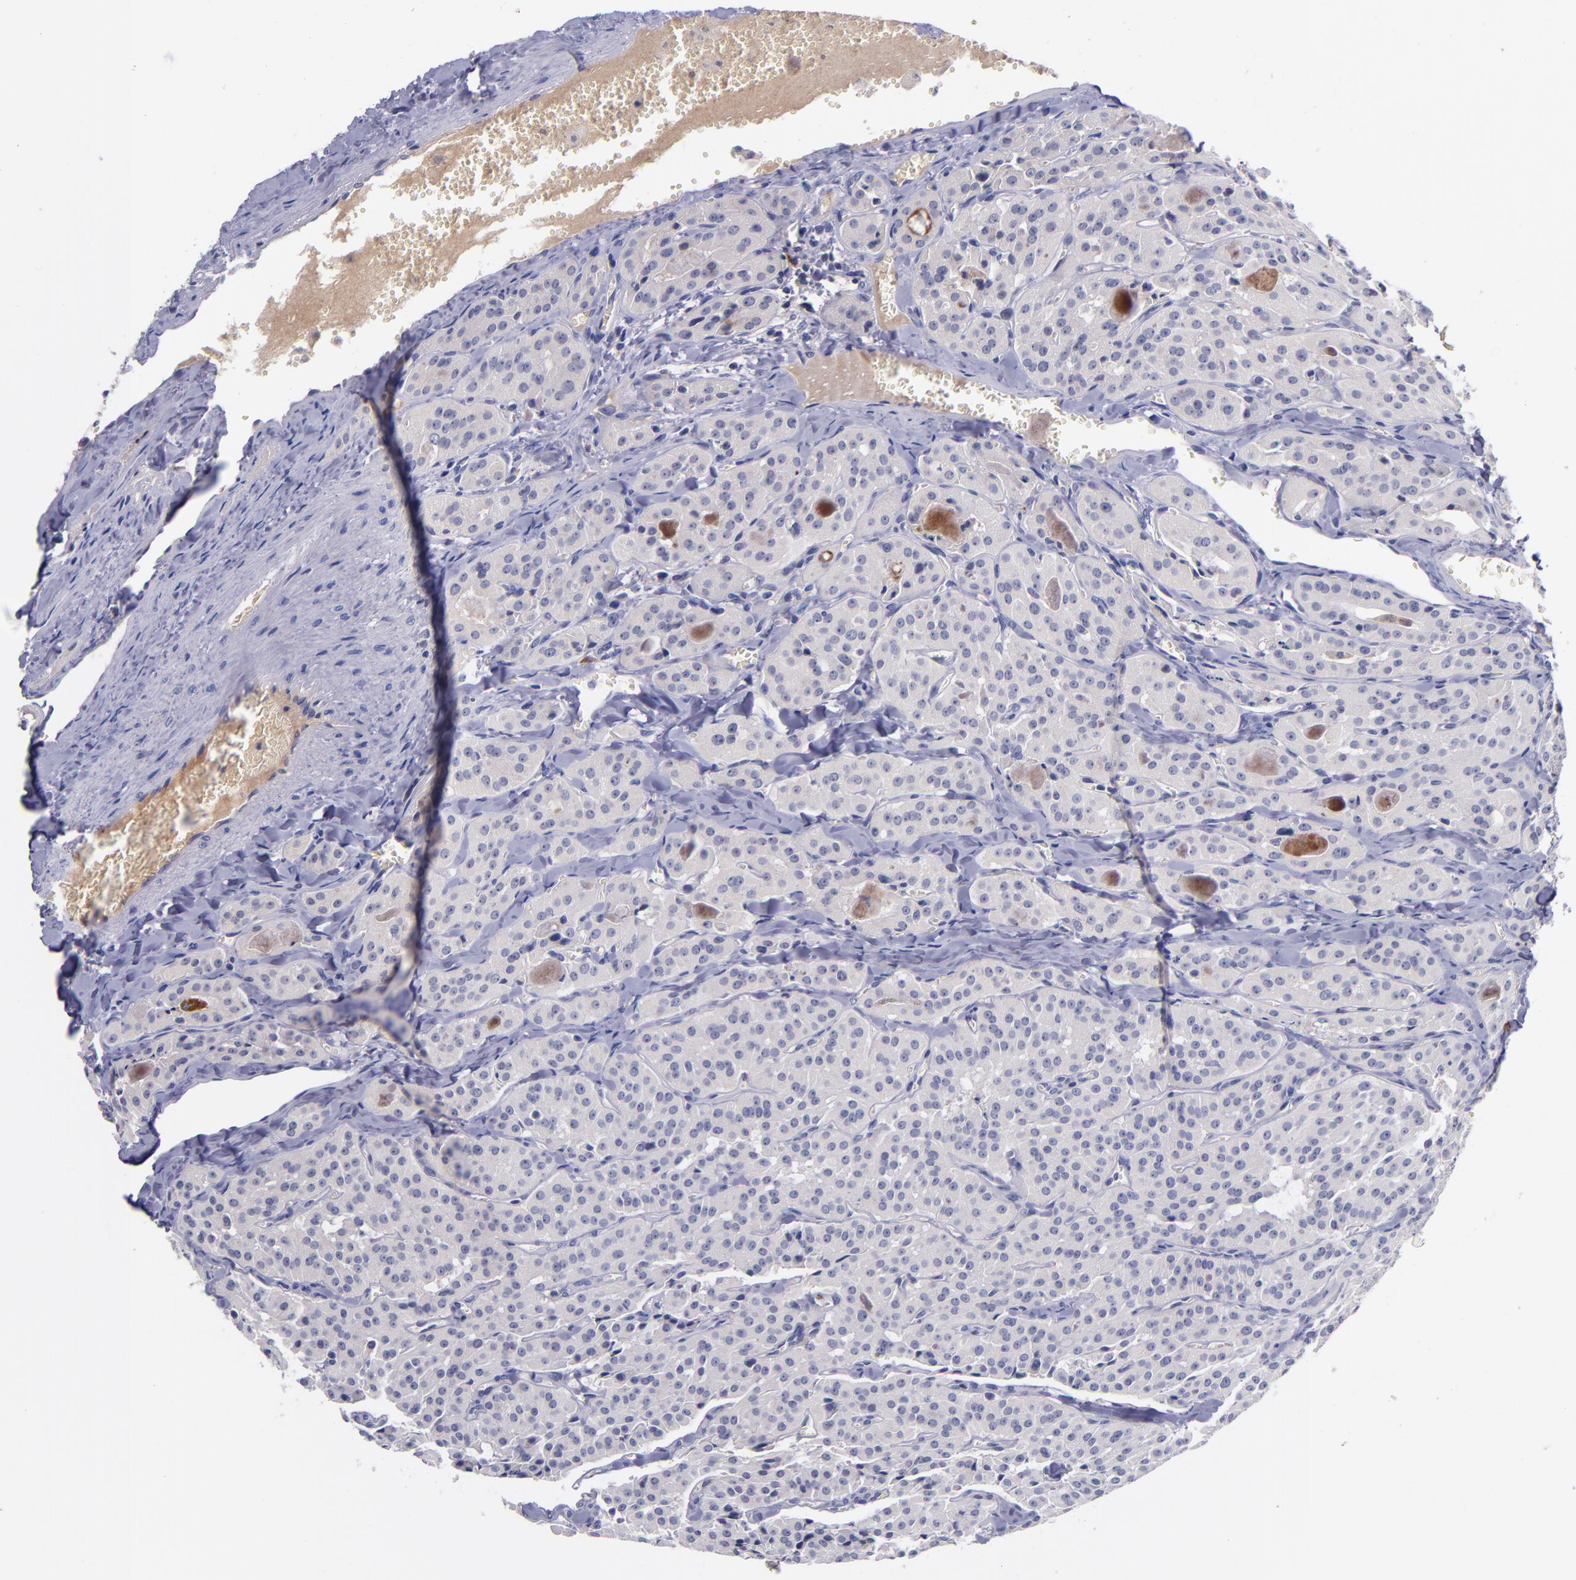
{"staining": {"intensity": "weak", "quantity": ">75%", "location": "cytoplasmic/membranous"}, "tissue": "thyroid cancer", "cell_type": "Tumor cells", "image_type": "cancer", "snomed": [{"axis": "morphology", "description": "Carcinoma, NOS"}, {"axis": "topography", "description": "Thyroid gland"}], "caption": "Thyroid cancer (carcinoma) tissue reveals weak cytoplasmic/membranous staining in about >75% of tumor cells", "gene": "RBP4", "patient": {"sex": "male", "age": 76}}